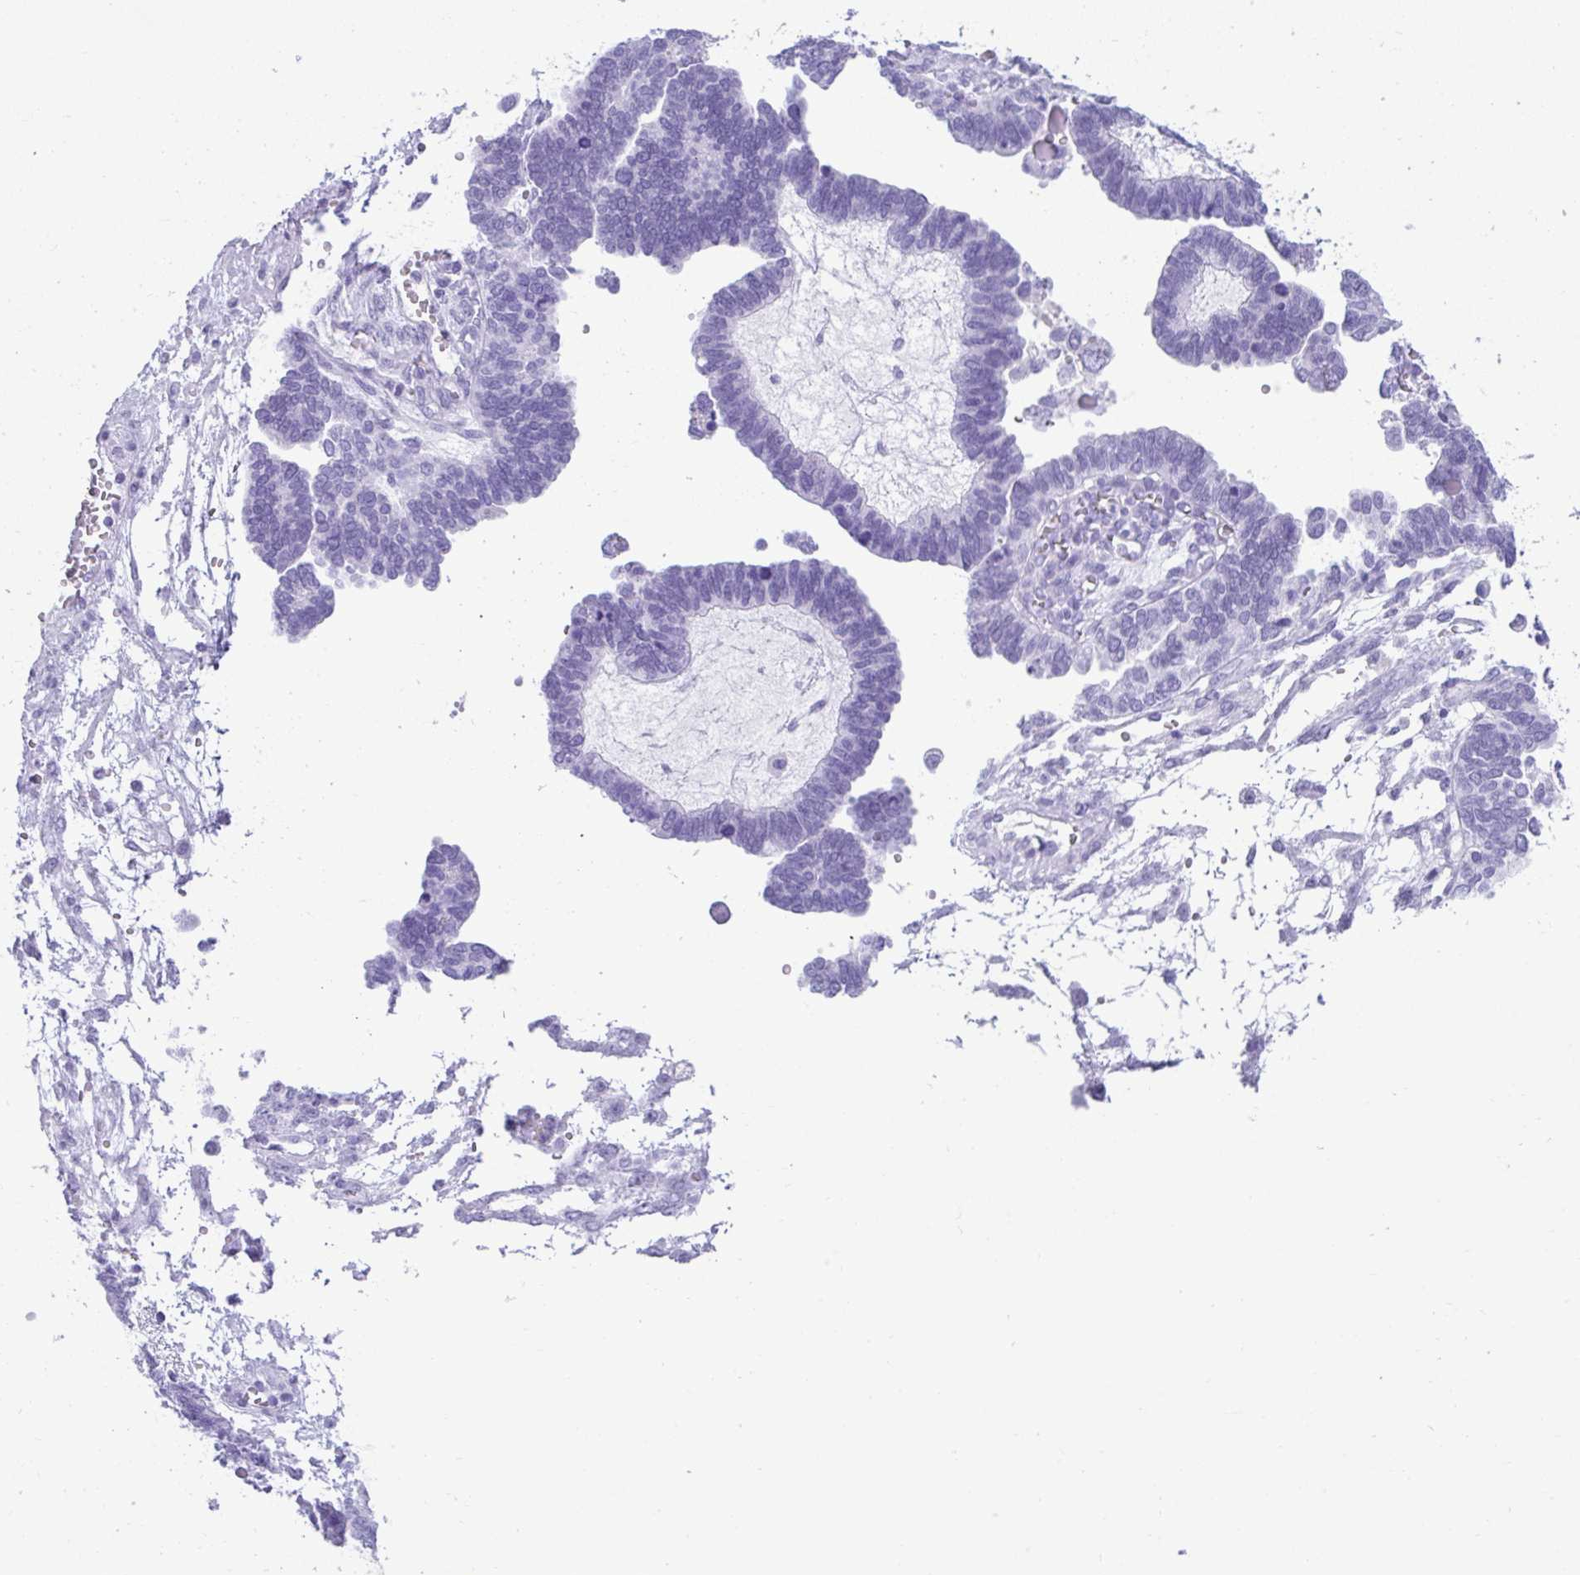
{"staining": {"intensity": "negative", "quantity": "none", "location": "none"}, "tissue": "ovarian cancer", "cell_type": "Tumor cells", "image_type": "cancer", "snomed": [{"axis": "morphology", "description": "Cystadenocarcinoma, serous, NOS"}, {"axis": "topography", "description": "Ovary"}], "caption": "Ovarian cancer was stained to show a protein in brown. There is no significant positivity in tumor cells.", "gene": "PSCA", "patient": {"sex": "female", "age": 51}}